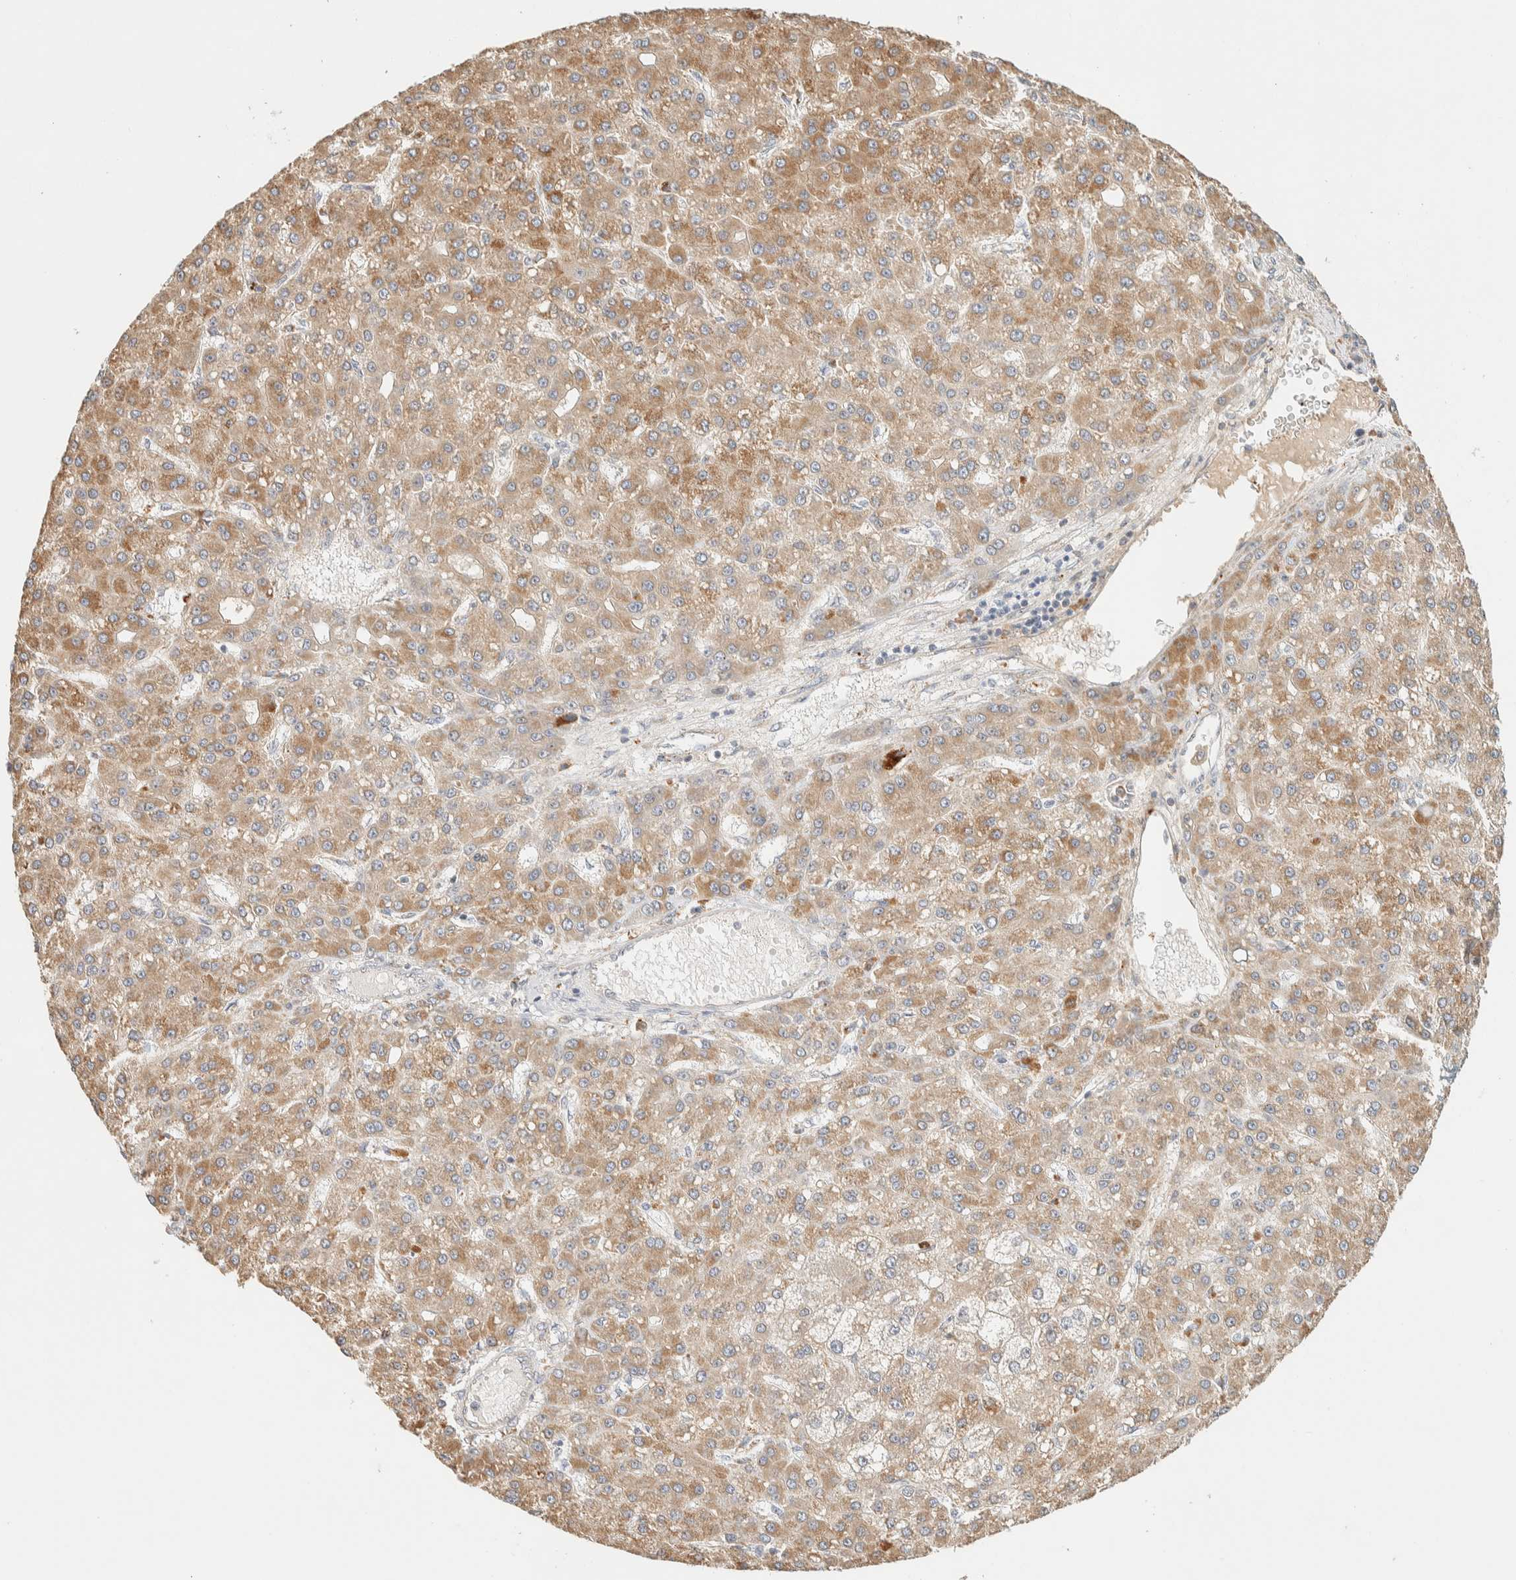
{"staining": {"intensity": "moderate", "quantity": ">75%", "location": "cytoplasmic/membranous"}, "tissue": "liver cancer", "cell_type": "Tumor cells", "image_type": "cancer", "snomed": [{"axis": "morphology", "description": "Carcinoma, Hepatocellular, NOS"}, {"axis": "topography", "description": "Liver"}], "caption": "This micrograph reveals liver cancer stained with immunohistochemistry to label a protein in brown. The cytoplasmic/membranous of tumor cells show moderate positivity for the protein. Nuclei are counter-stained blue.", "gene": "TTC3", "patient": {"sex": "male", "age": 67}}